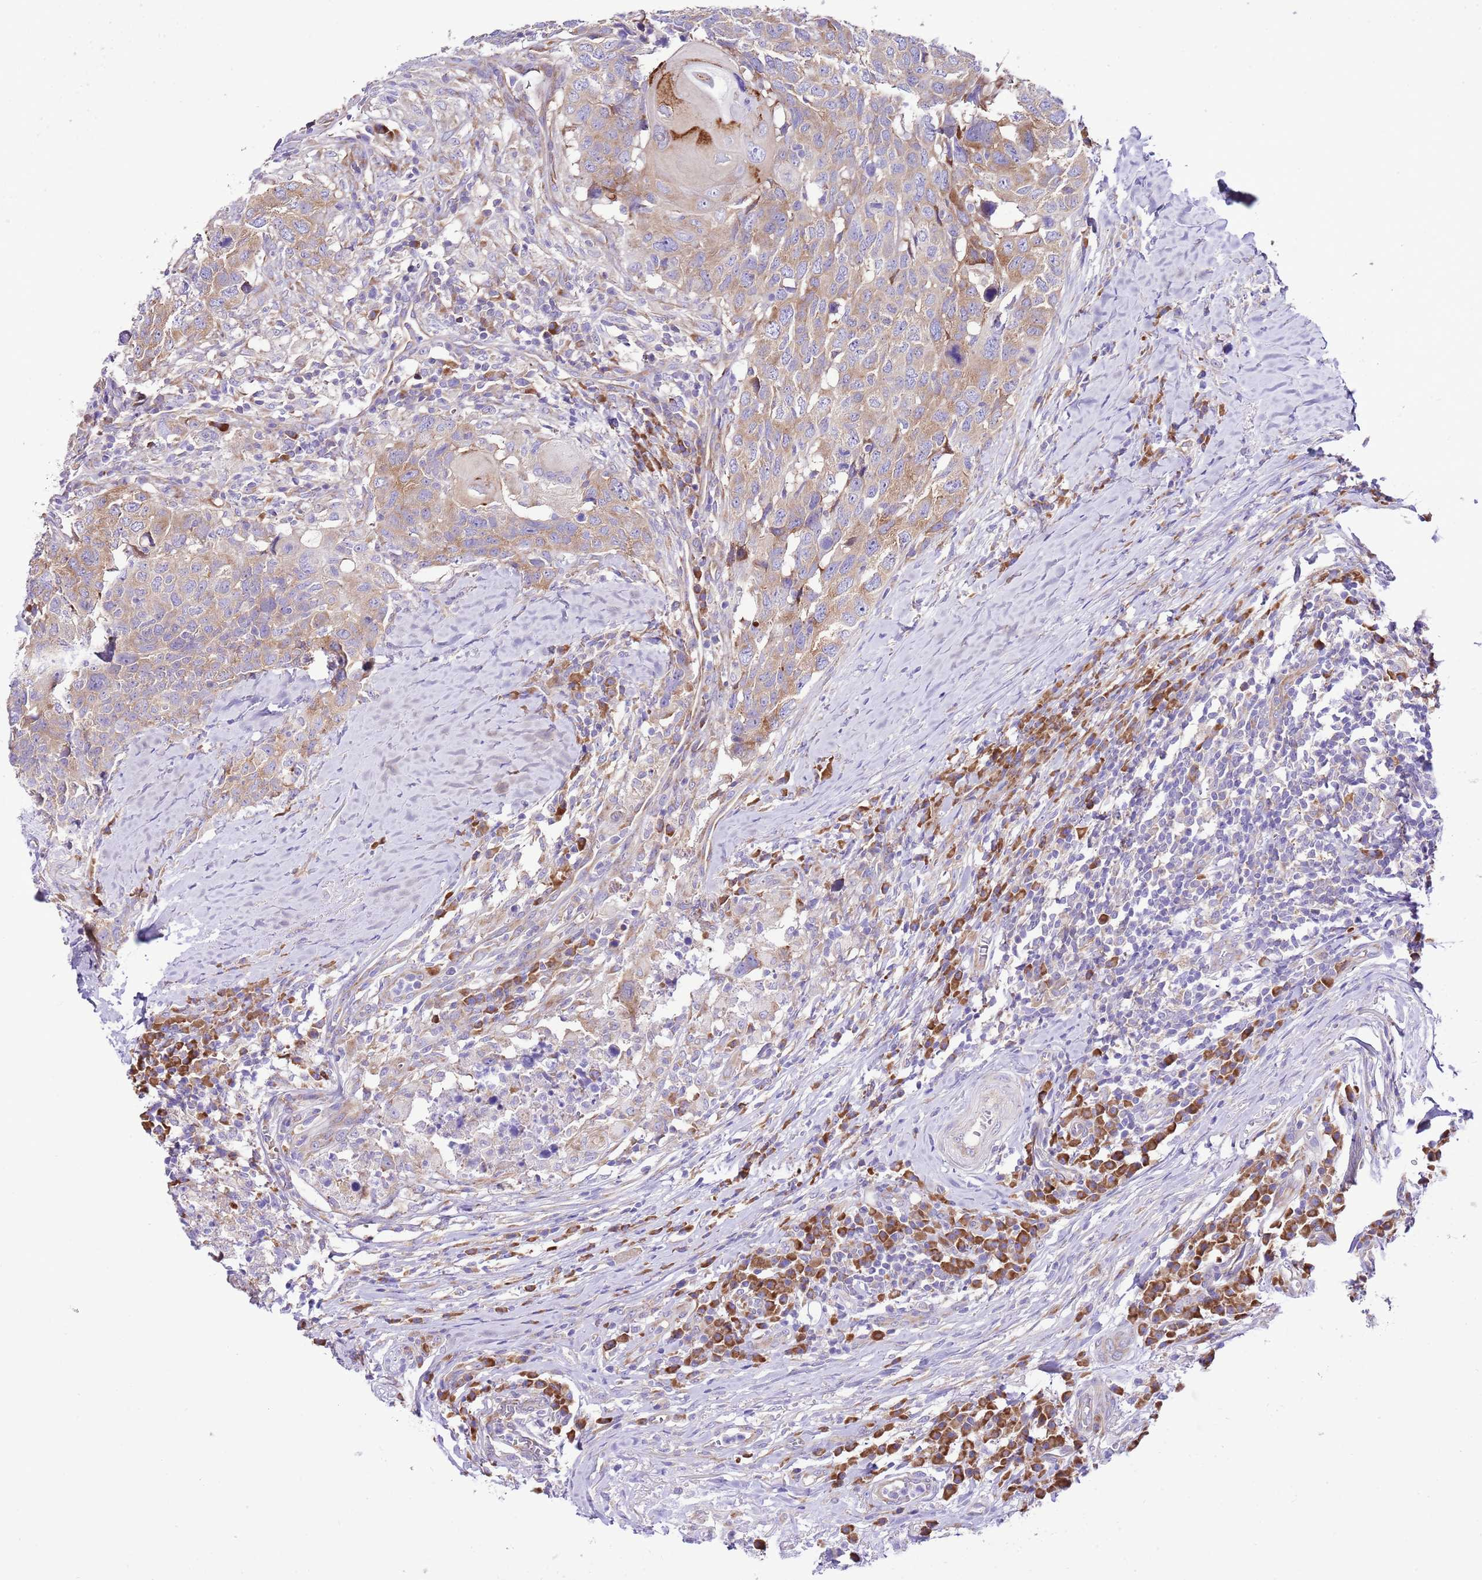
{"staining": {"intensity": "moderate", "quantity": ">75%", "location": "cytoplasmic/membranous"}, "tissue": "head and neck cancer", "cell_type": "Tumor cells", "image_type": "cancer", "snomed": [{"axis": "morphology", "description": "Normal tissue, NOS"}, {"axis": "morphology", "description": "Squamous cell carcinoma, NOS"}, {"axis": "topography", "description": "Skeletal muscle"}, {"axis": "topography", "description": "Vascular tissue"}, {"axis": "topography", "description": "Peripheral nerve tissue"}, {"axis": "topography", "description": "Head-Neck"}], "caption": "This is an image of immunohistochemistry staining of head and neck cancer, which shows moderate staining in the cytoplasmic/membranous of tumor cells.", "gene": "RPS10", "patient": {"sex": "male", "age": 66}}